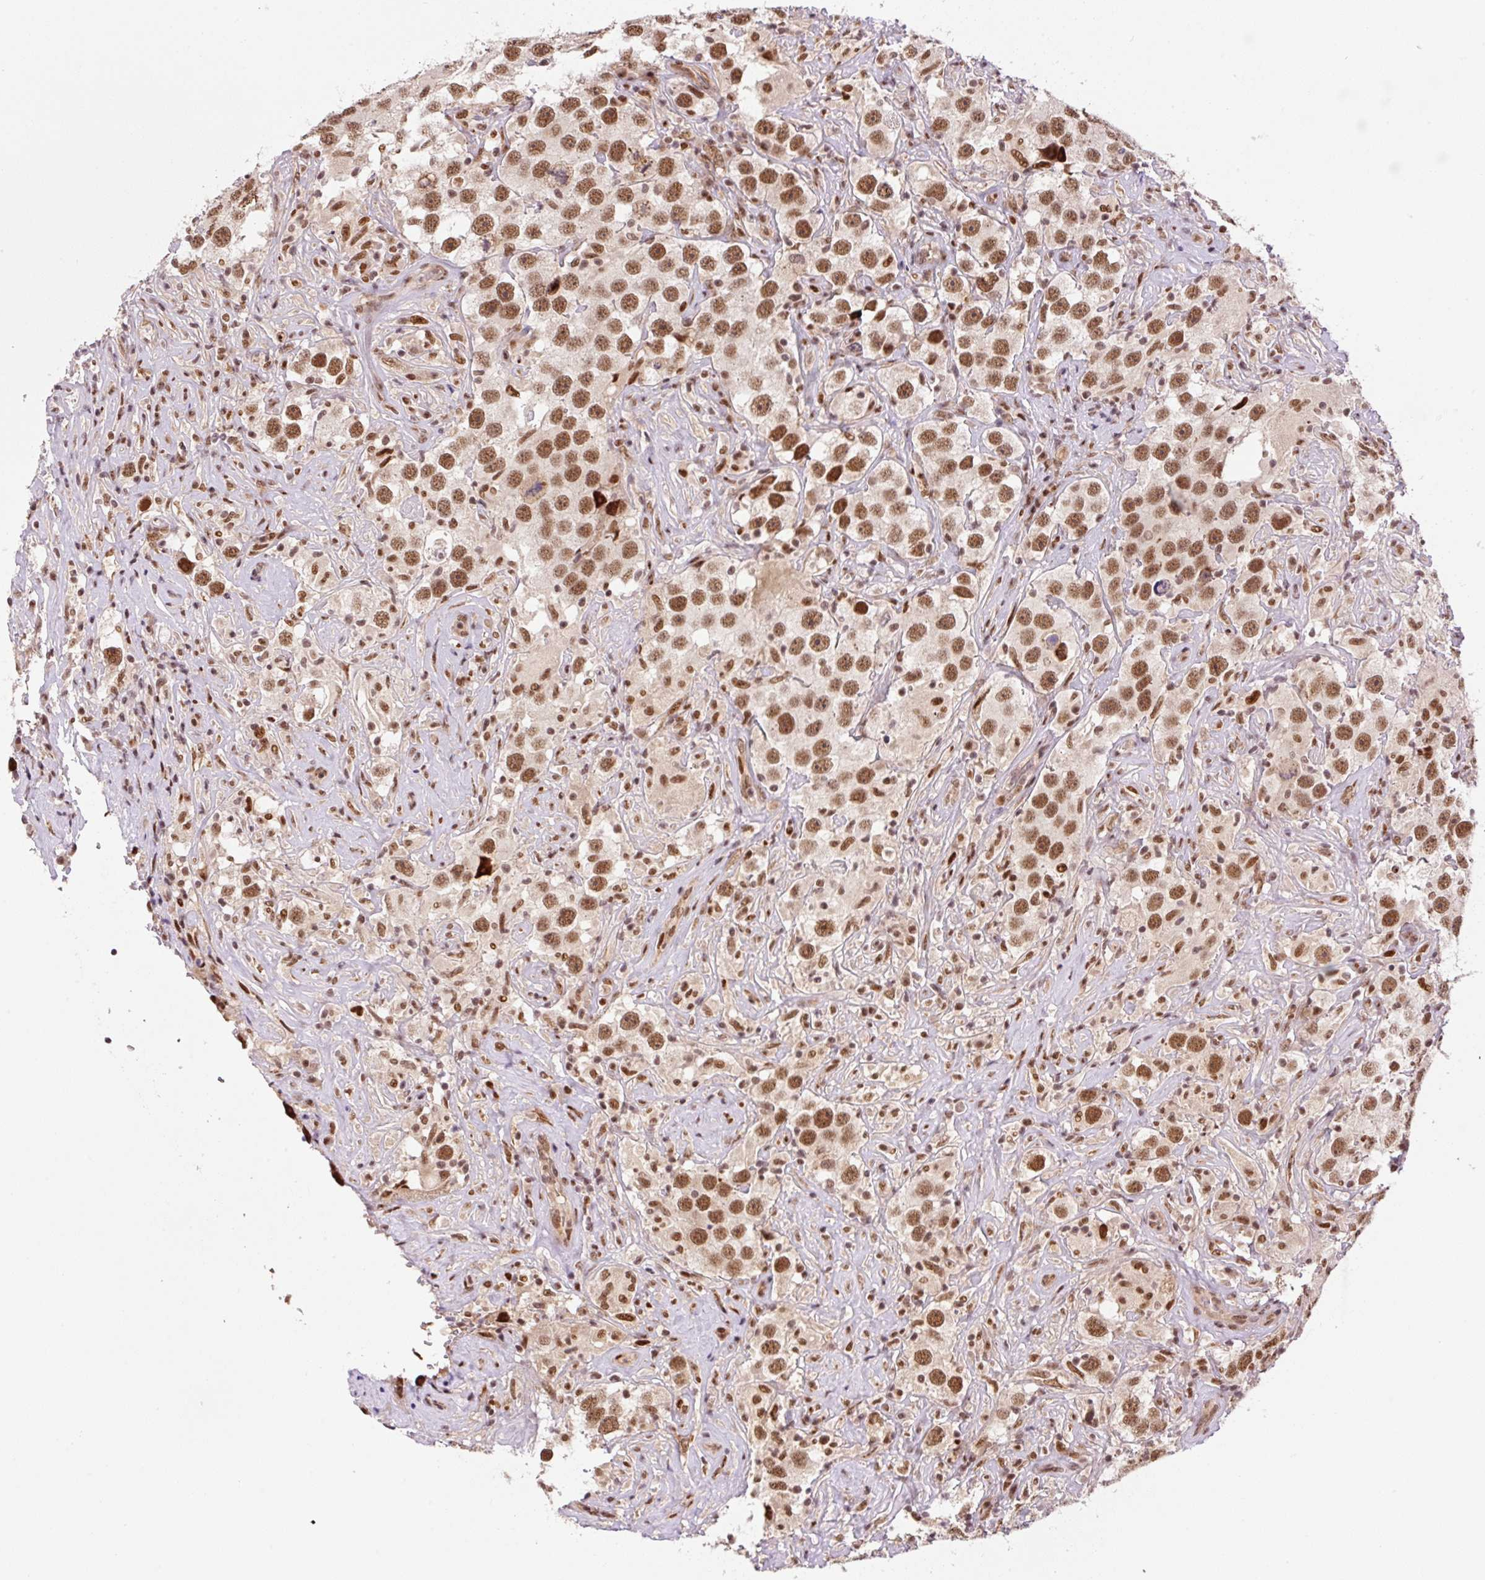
{"staining": {"intensity": "strong", "quantity": ">75%", "location": "nuclear"}, "tissue": "testis cancer", "cell_type": "Tumor cells", "image_type": "cancer", "snomed": [{"axis": "morphology", "description": "Seminoma, NOS"}, {"axis": "topography", "description": "Testis"}], "caption": "Seminoma (testis) was stained to show a protein in brown. There is high levels of strong nuclear staining in about >75% of tumor cells.", "gene": "INTS8", "patient": {"sex": "male", "age": 49}}